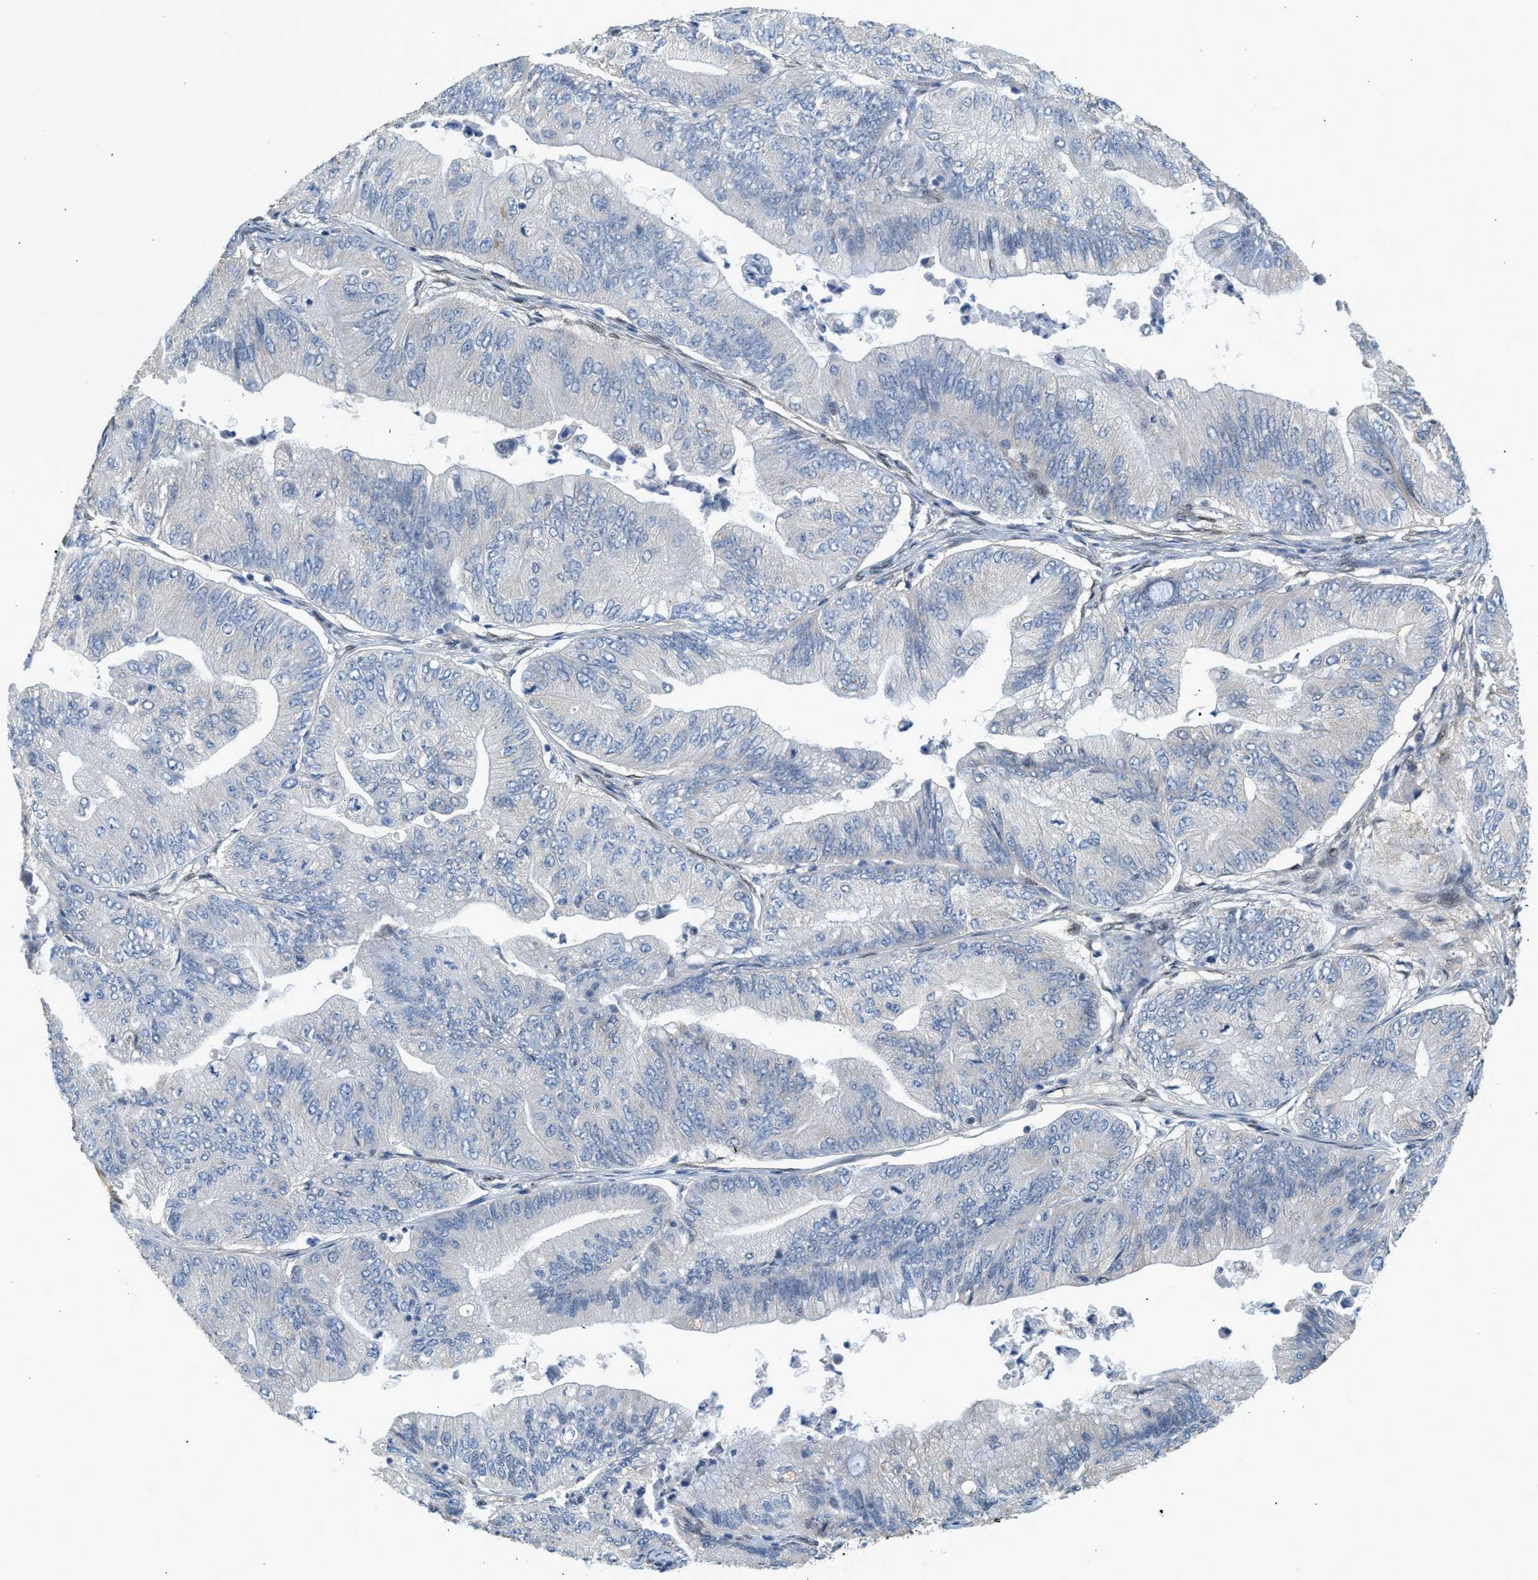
{"staining": {"intensity": "negative", "quantity": "none", "location": "none"}, "tissue": "ovarian cancer", "cell_type": "Tumor cells", "image_type": "cancer", "snomed": [{"axis": "morphology", "description": "Cystadenocarcinoma, mucinous, NOS"}, {"axis": "topography", "description": "Ovary"}], "caption": "Protein analysis of ovarian cancer shows no significant expression in tumor cells.", "gene": "ZBTB20", "patient": {"sex": "female", "age": 61}}